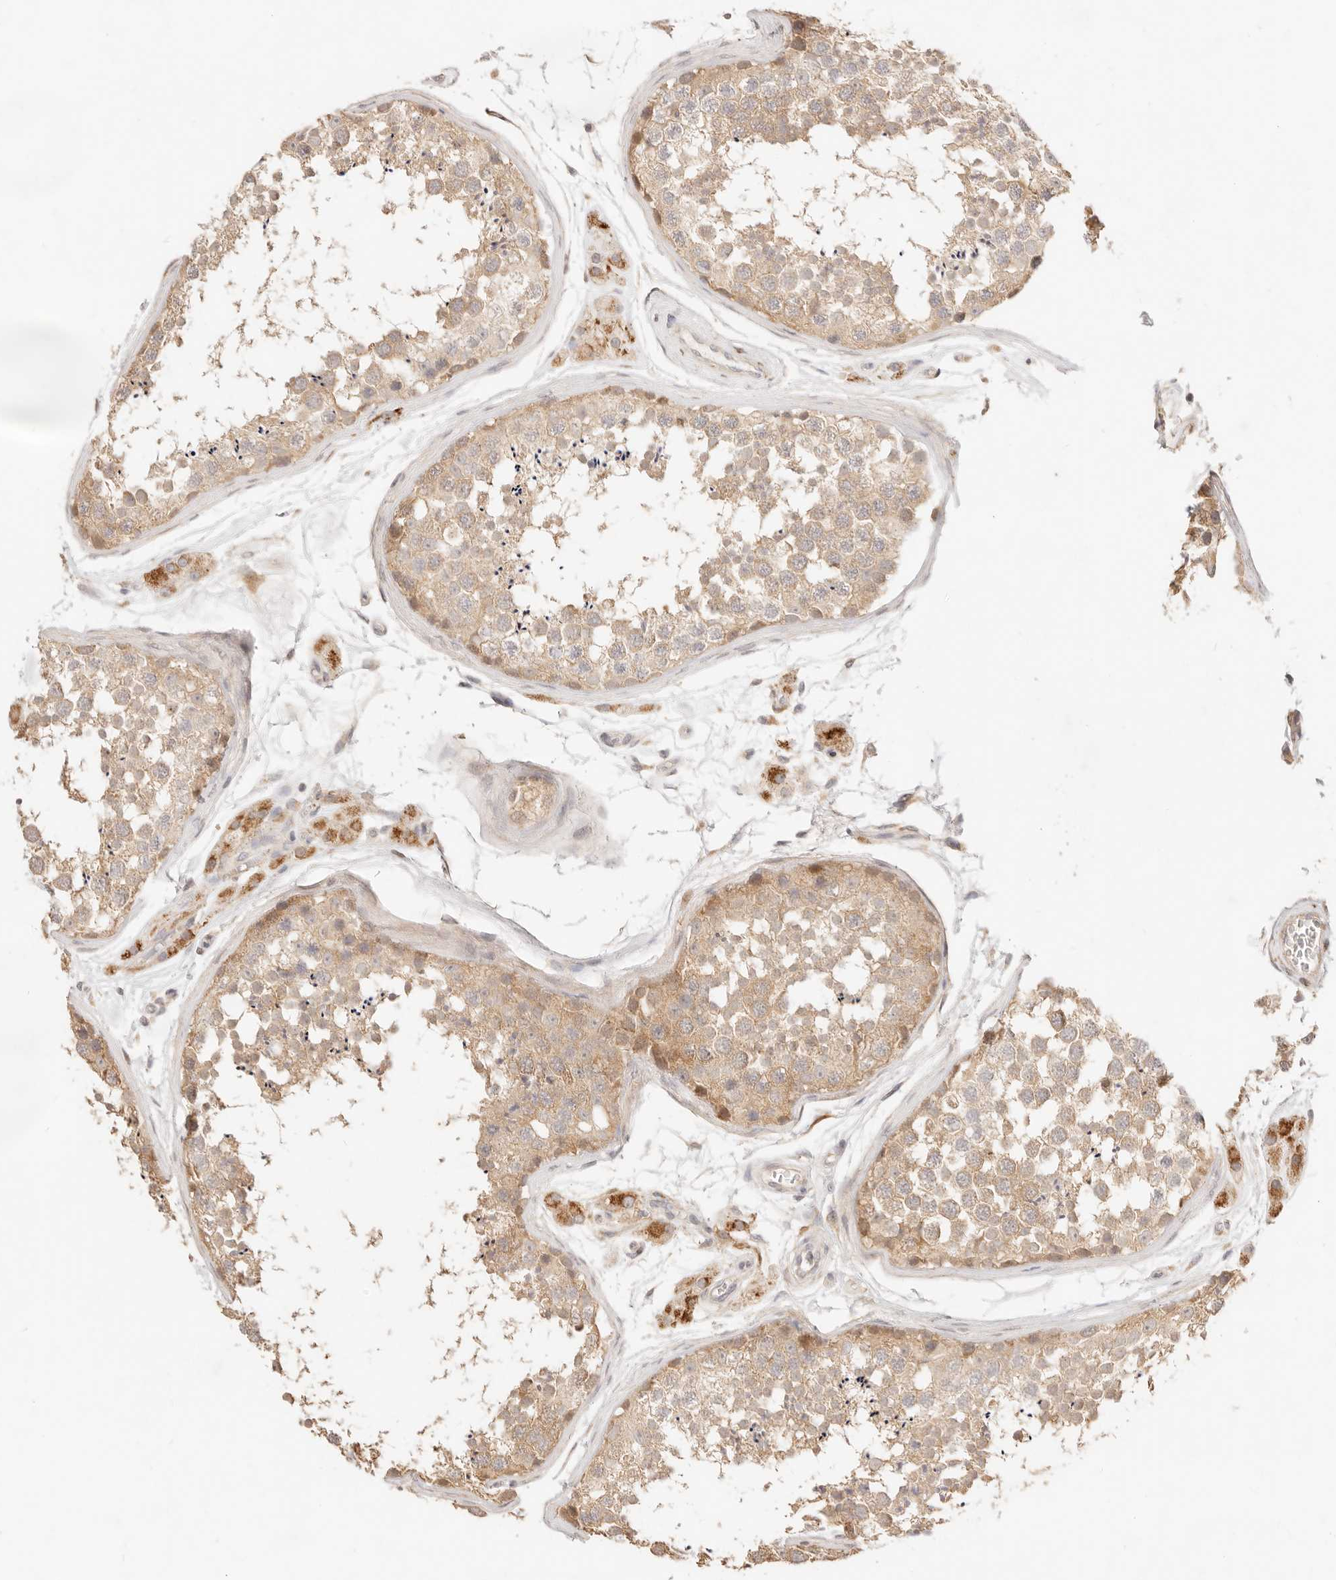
{"staining": {"intensity": "moderate", "quantity": ">75%", "location": "cytoplasmic/membranous"}, "tissue": "testis", "cell_type": "Cells in seminiferous ducts", "image_type": "normal", "snomed": [{"axis": "morphology", "description": "Normal tissue, NOS"}, {"axis": "topography", "description": "Testis"}], "caption": "This image exhibits immunohistochemistry staining of normal human testis, with medium moderate cytoplasmic/membranous staining in approximately >75% of cells in seminiferous ducts.", "gene": "RUBCNL", "patient": {"sex": "male", "age": 56}}